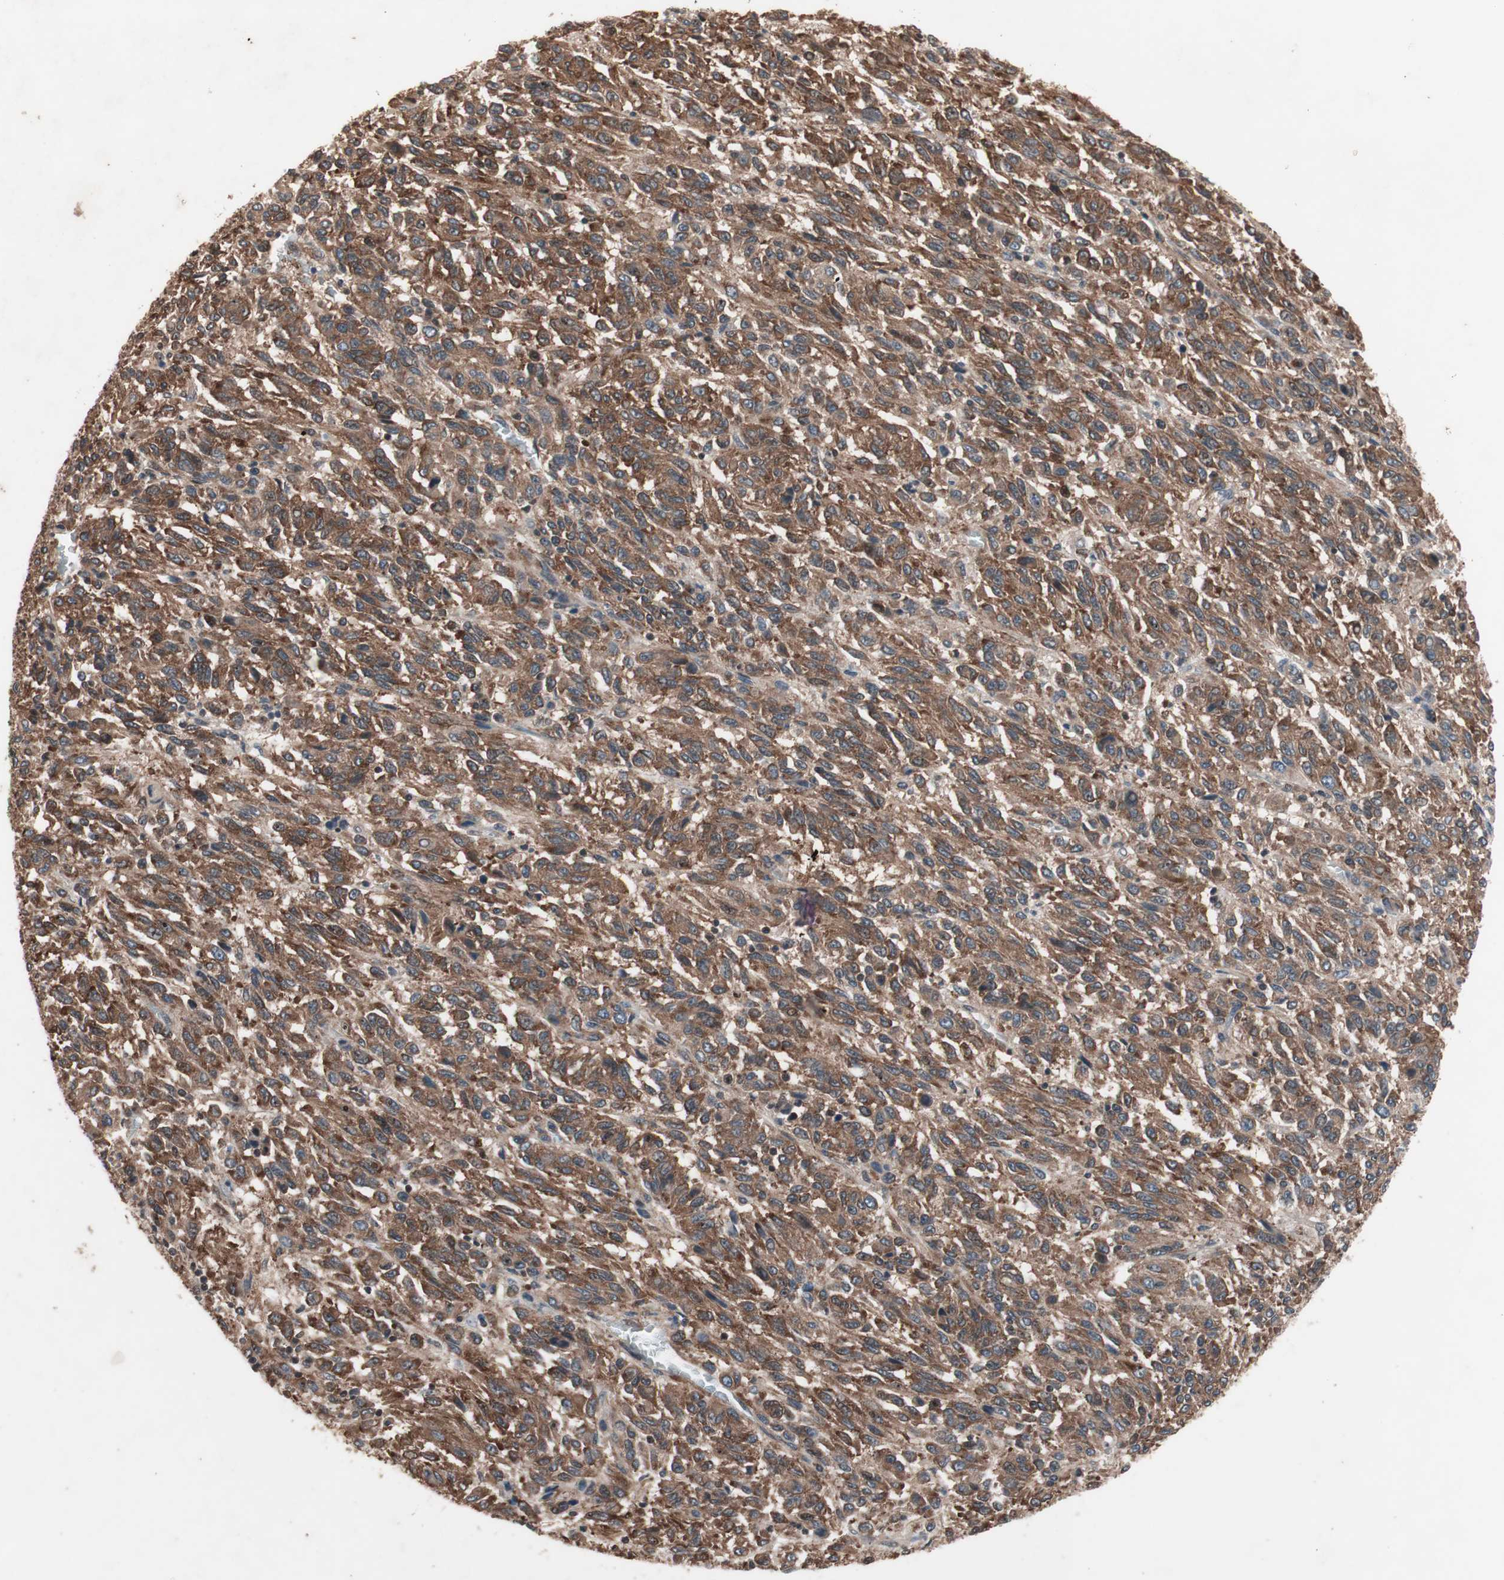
{"staining": {"intensity": "moderate", "quantity": ">75%", "location": "cytoplasmic/membranous"}, "tissue": "melanoma", "cell_type": "Tumor cells", "image_type": "cancer", "snomed": [{"axis": "morphology", "description": "Malignant melanoma, Metastatic site"}, {"axis": "topography", "description": "Lung"}], "caption": "Protein staining by IHC displays moderate cytoplasmic/membranous staining in approximately >75% of tumor cells in malignant melanoma (metastatic site).", "gene": "IRS1", "patient": {"sex": "male", "age": 64}}